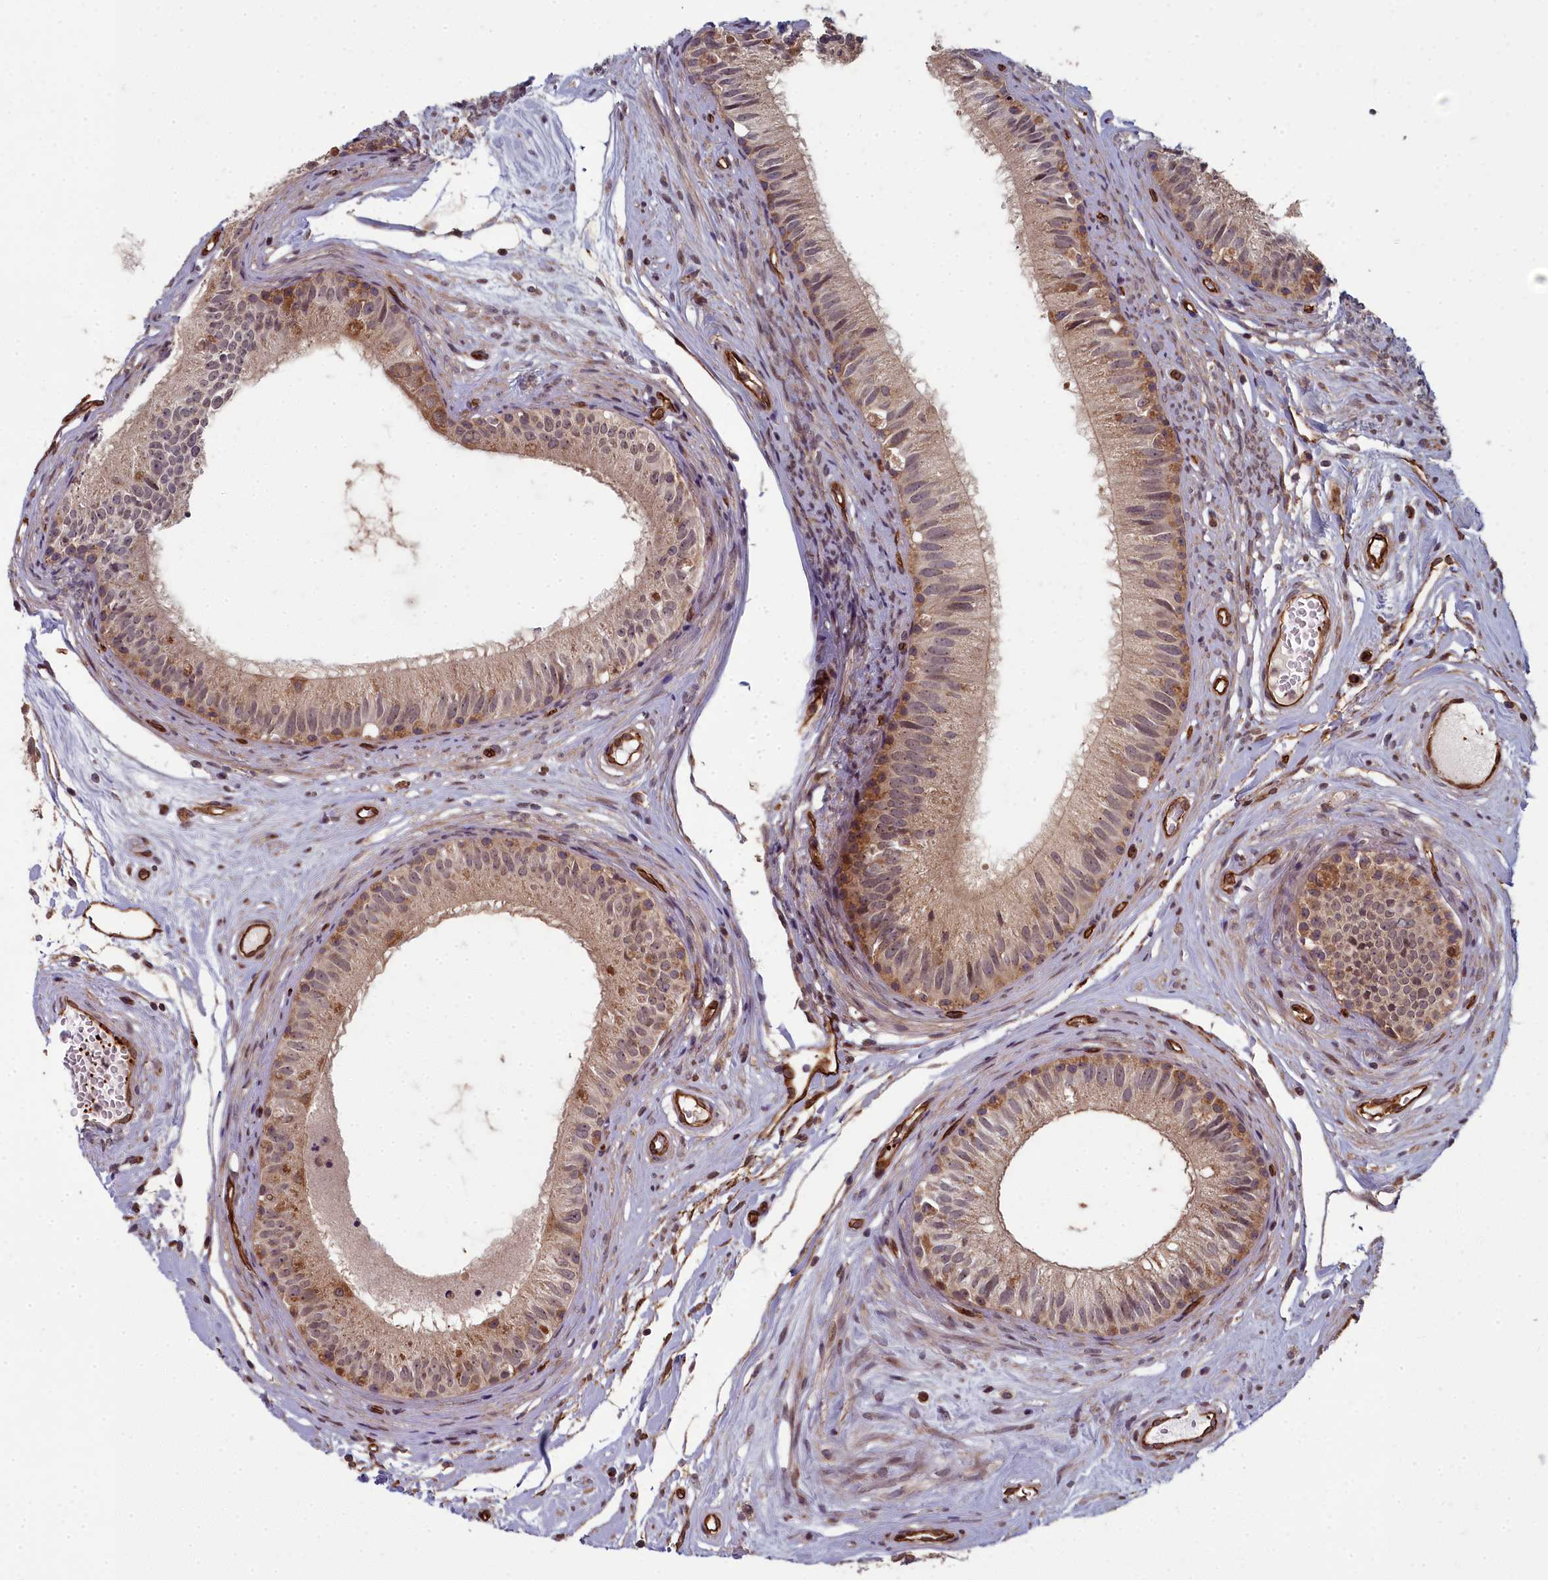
{"staining": {"intensity": "moderate", "quantity": "25%-75%", "location": "cytoplasmic/membranous,nuclear"}, "tissue": "epididymis", "cell_type": "Glandular cells", "image_type": "normal", "snomed": [{"axis": "morphology", "description": "Normal tissue, NOS"}, {"axis": "topography", "description": "Epididymis"}], "caption": "A brown stain shows moderate cytoplasmic/membranous,nuclear positivity of a protein in glandular cells of normal epididymis.", "gene": "TSPYL4", "patient": {"sex": "male", "age": 74}}